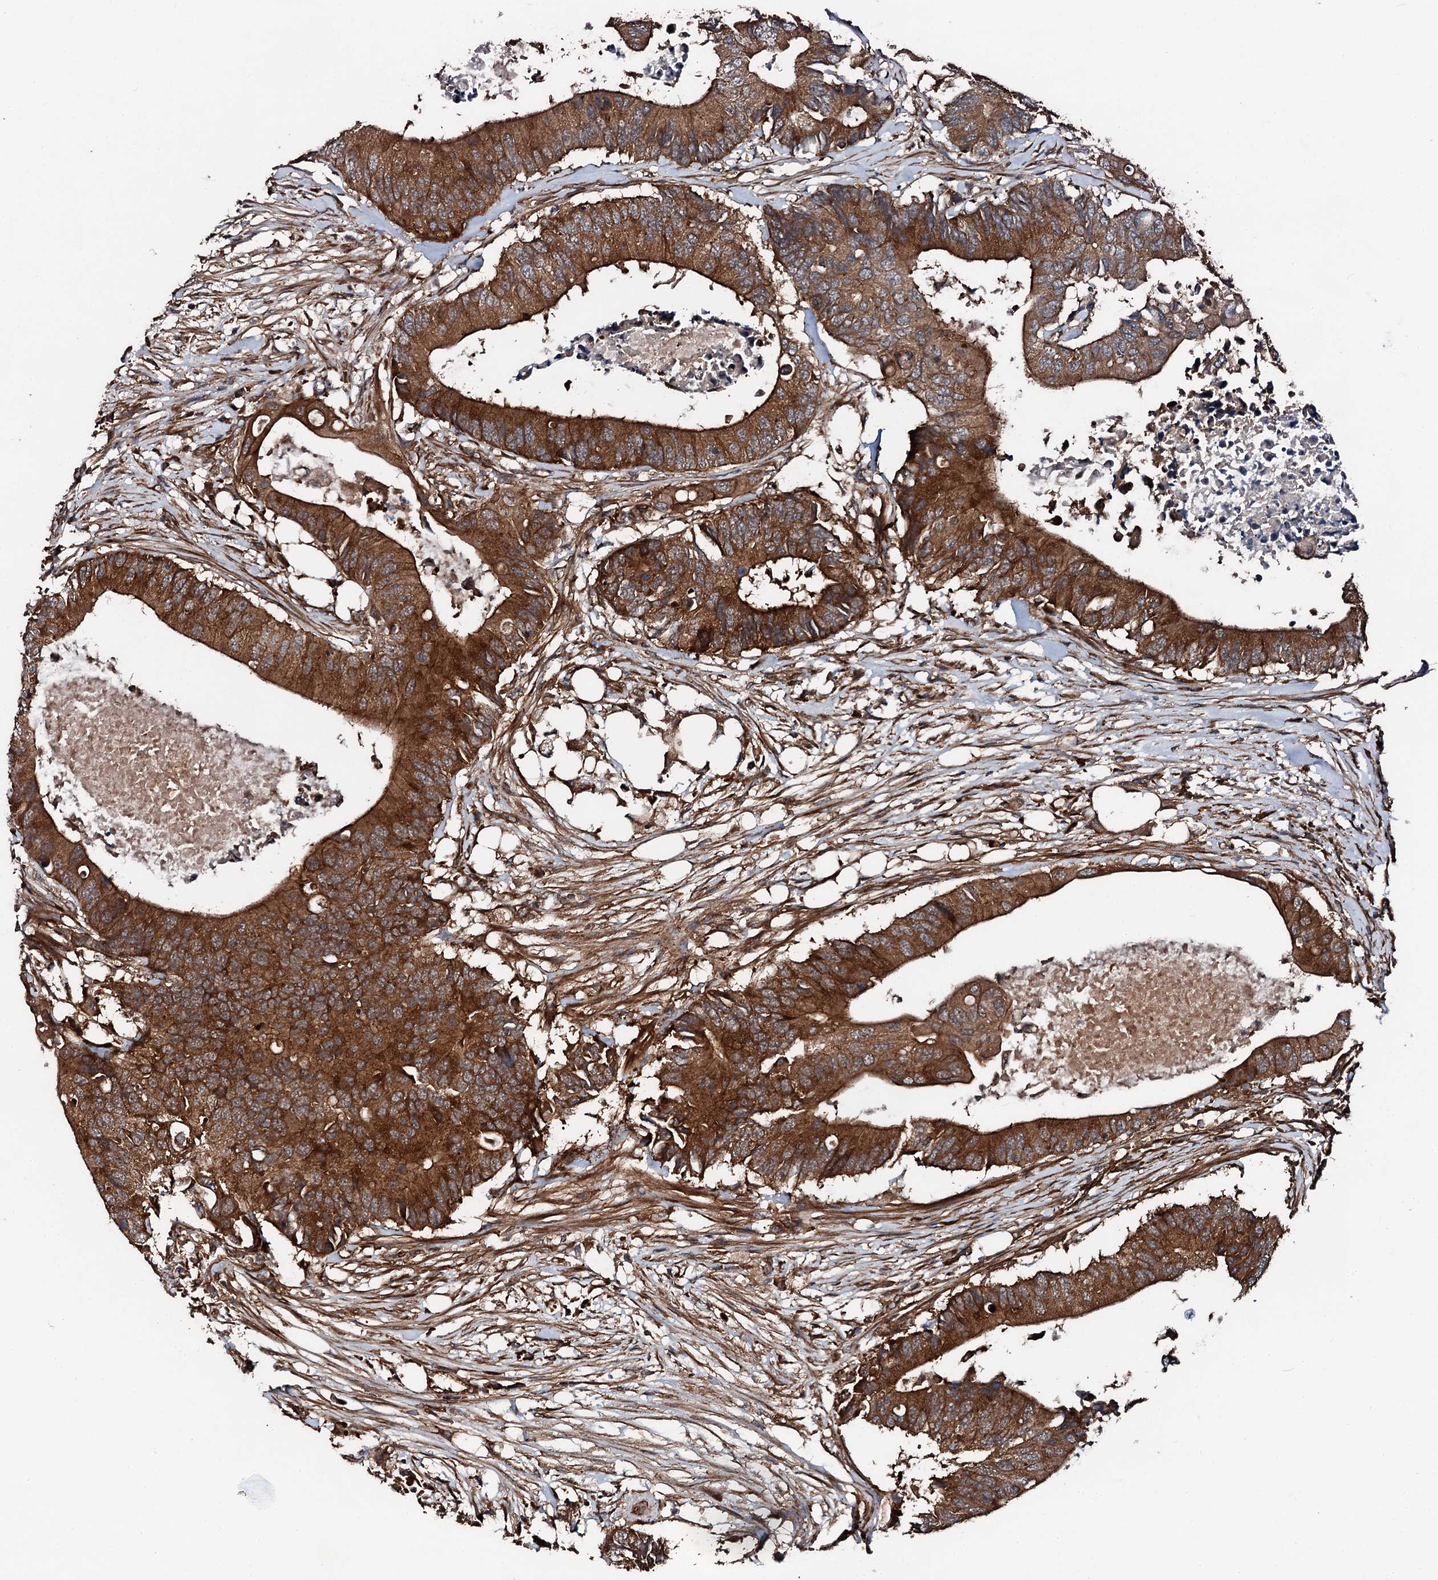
{"staining": {"intensity": "strong", "quantity": ">75%", "location": "cytoplasmic/membranous"}, "tissue": "colorectal cancer", "cell_type": "Tumor cells", "image_type": "cancer", "snomed": [{"axis": "morphology", "description": "Adenocarcinoma, NOS"}, {"axis": "topography", "description": "Colon"}], "caption": "Immunohistochemical staining of colorectal cancer (adenocarcinoma) exhibits strong cytoplasmic/membranous protein expression in about >75% of tumor cells.", "gene": "FLYWCH1", "patient": {"sex": "male", "age": 71}}